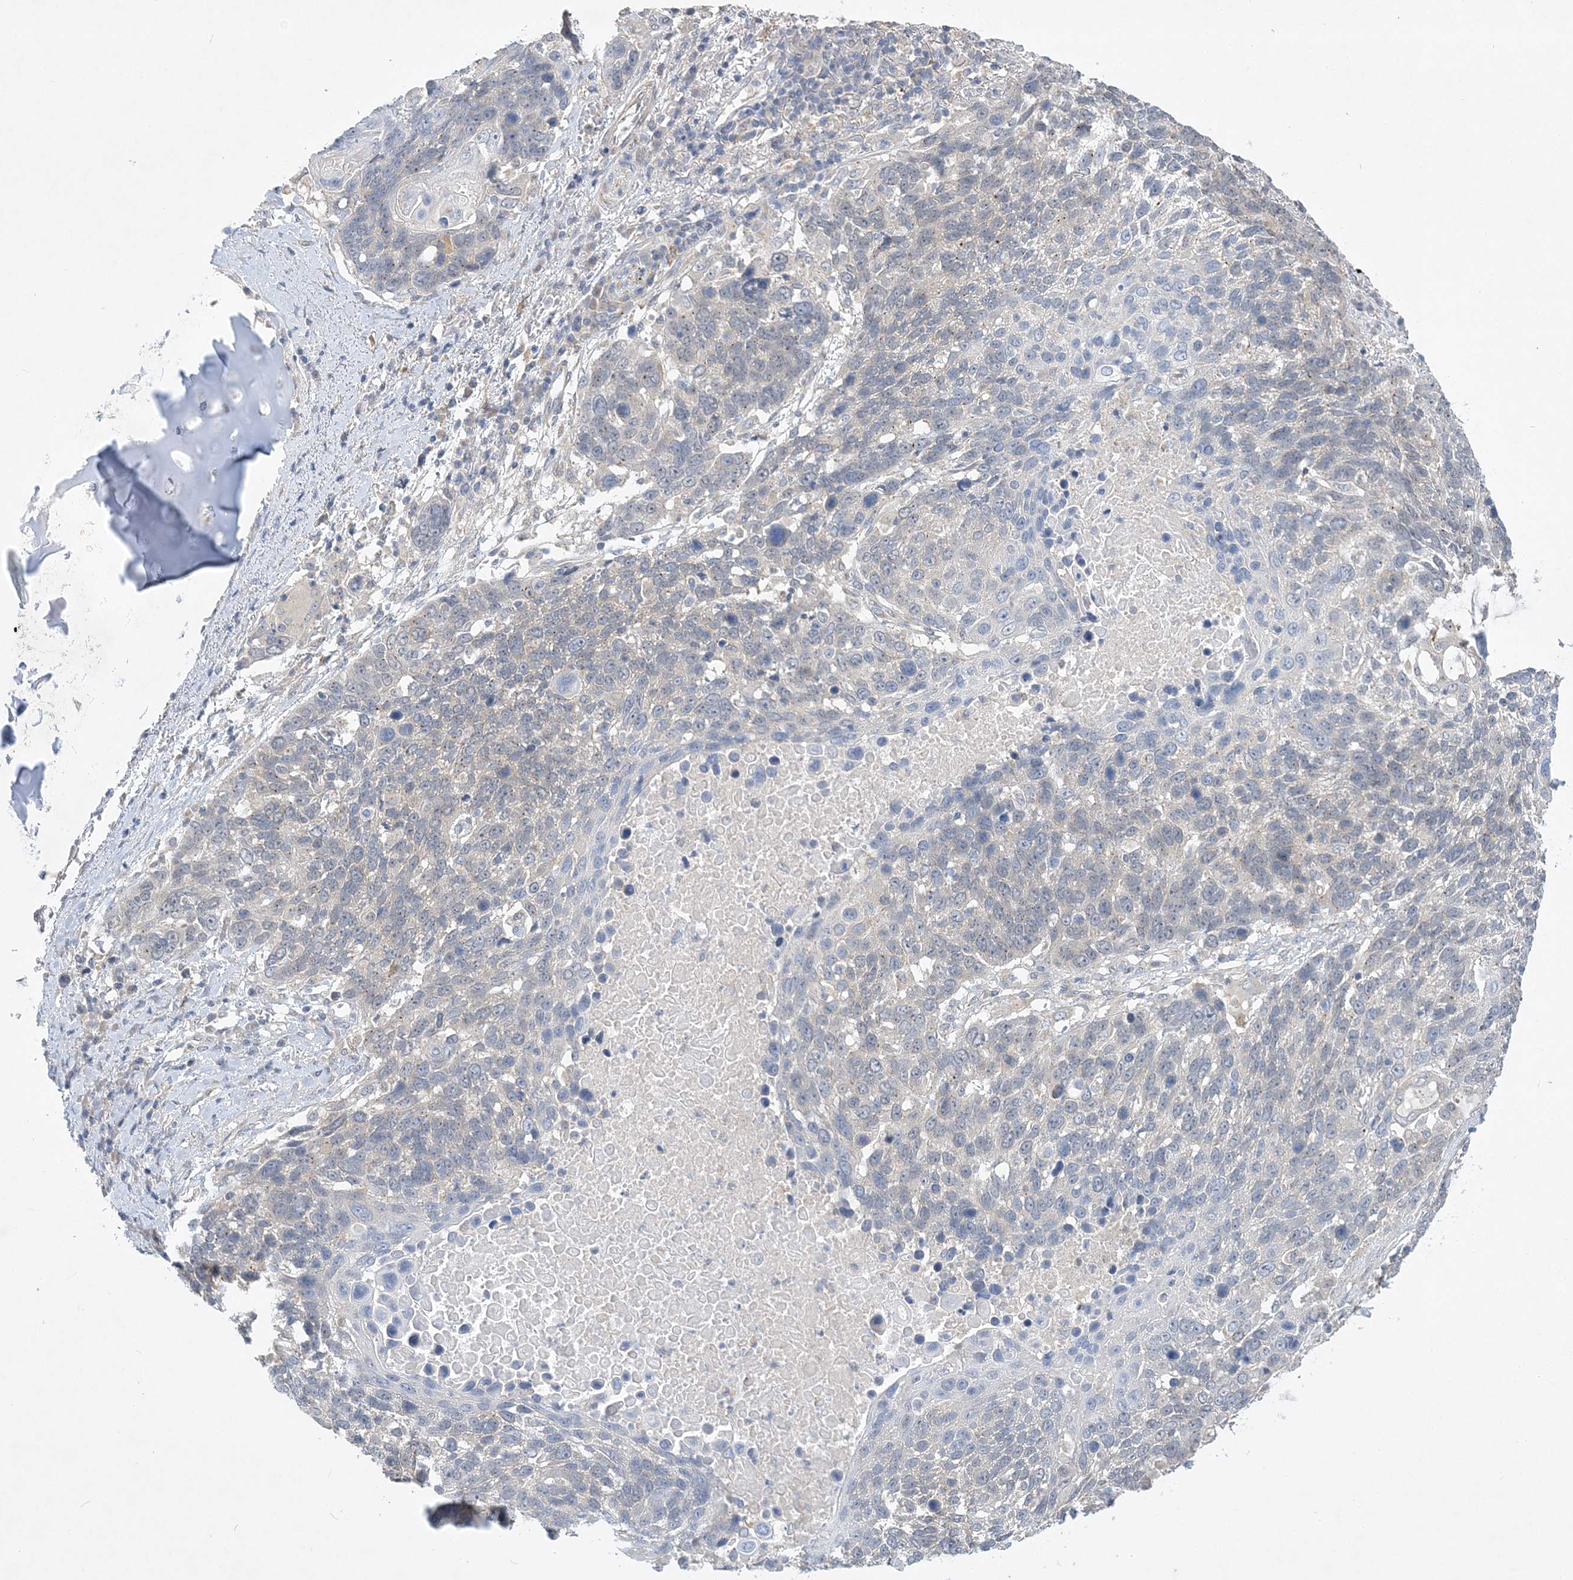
{"staining": {"intensity": "negative", "quantity": "none", "location": "none"}, "tissue": "lung cancer", "cell_type": "Tumor cells", "image_type": "cancer", "snomed": [{"axis": "morphology", "description": "Squamous cell carcinoma, NOS"}, {"axis": "topography", "description": "Lung"}], "caption": "High magnification brightfield microscopy of lung cancer (squamous cell carcinoma) stained with DAB (brown) and counterstained with hematoxylin (blue): tumor cells show no significant expression. (DAB (3,3'-diaminobenzidine) immunohistochemistry with hematoxylin counter stain).", "gene": "ANKRD35", "patient": {"sex": "male", "age": 66}}